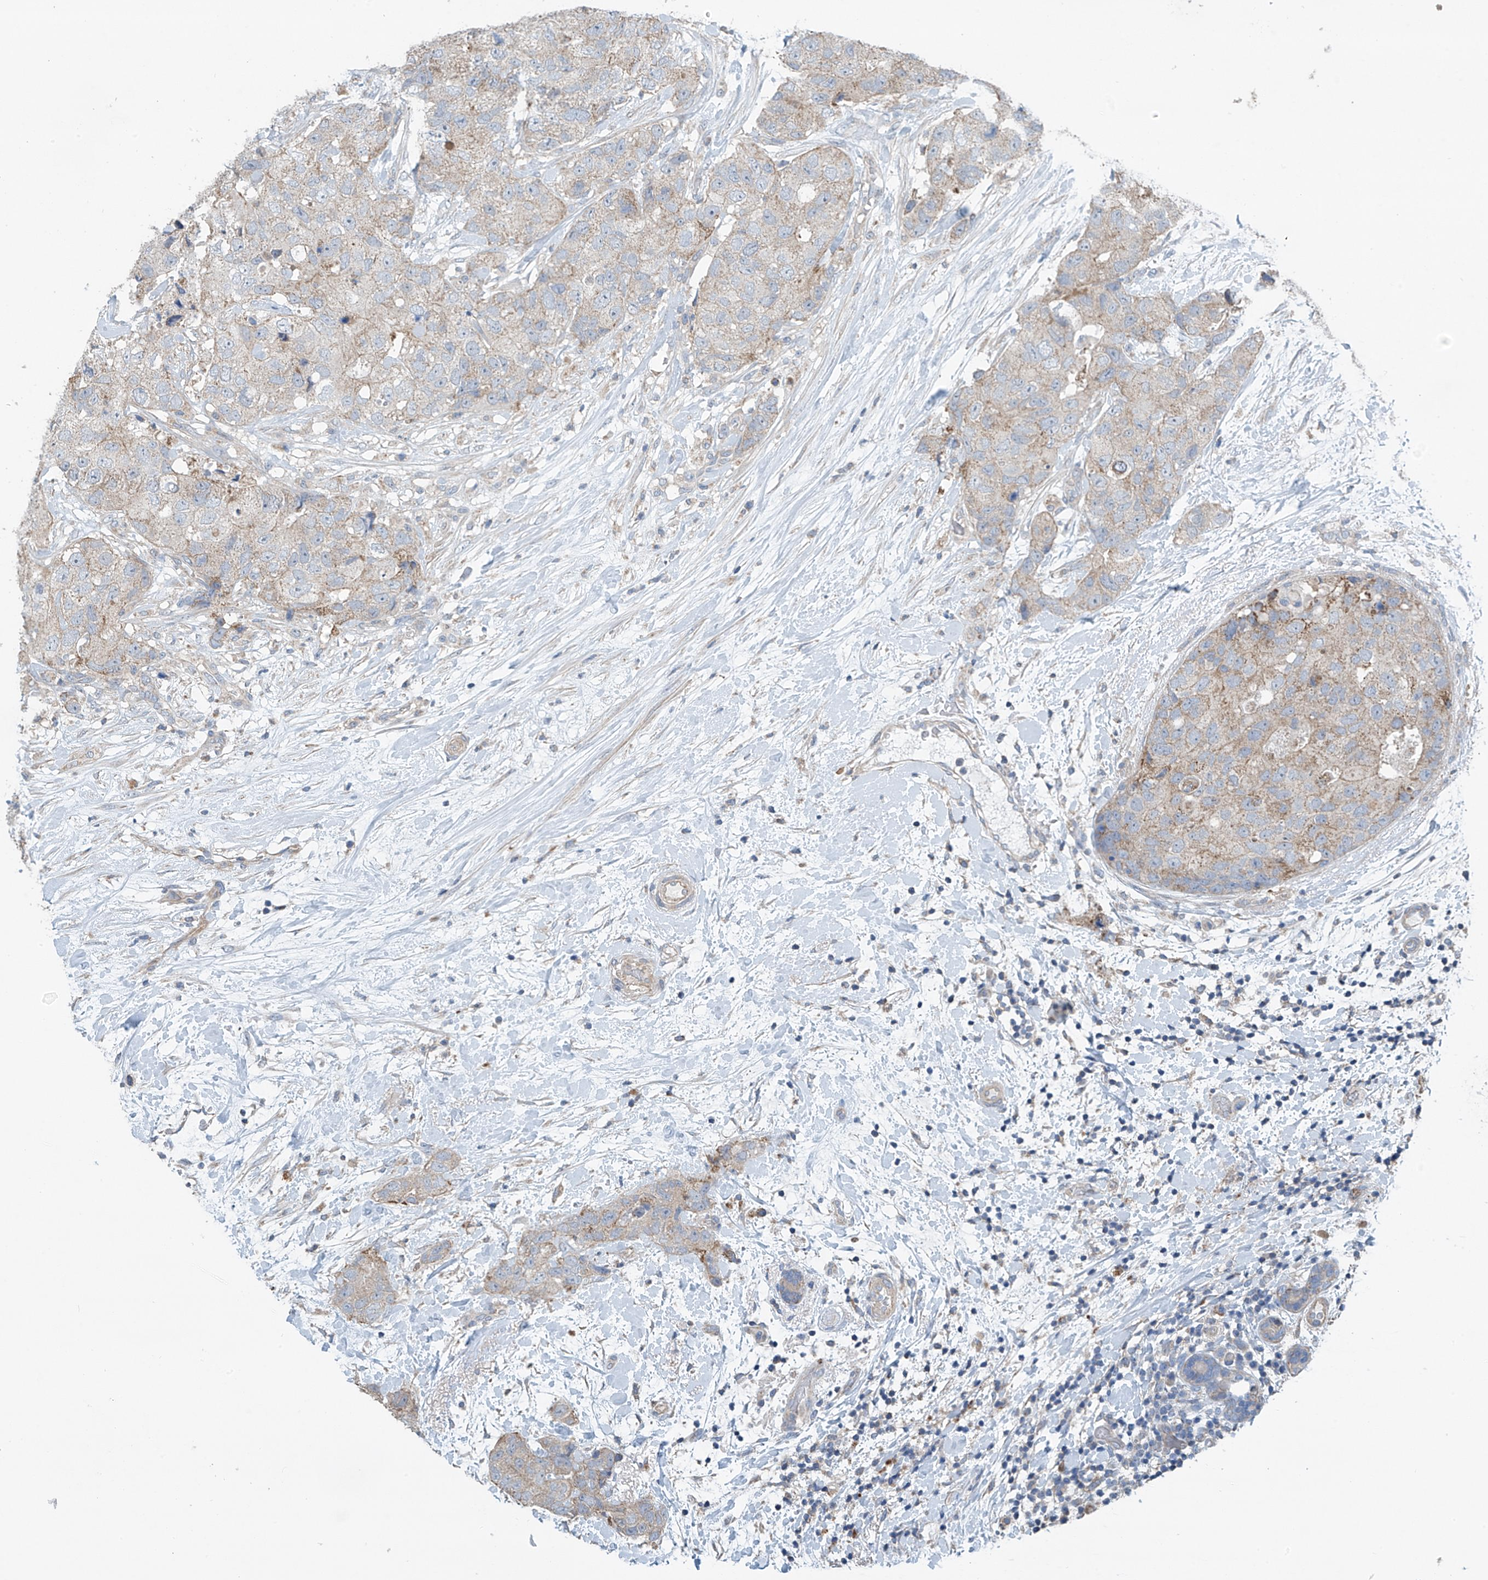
{"staining": {"intensity": "weak", "quantity": "<25%", "location": "cytoplasmic/membranous"}, "tissue": "breast cancer", "cell_type": "Tumor cells", "image_type": "cancer", "snomed": [{"axis": "morphology", "description": "Duct carcinoma"}, {"axis": "topography", "description": "Breast"}], "caption": "This is a photomicrograph of immunohistochemistry staining of invasive ductal carcinoma (breast), which shows no expression in tumor cells.", "gene": "SYN3", "patient": {"sex": "female", "age": 62}}